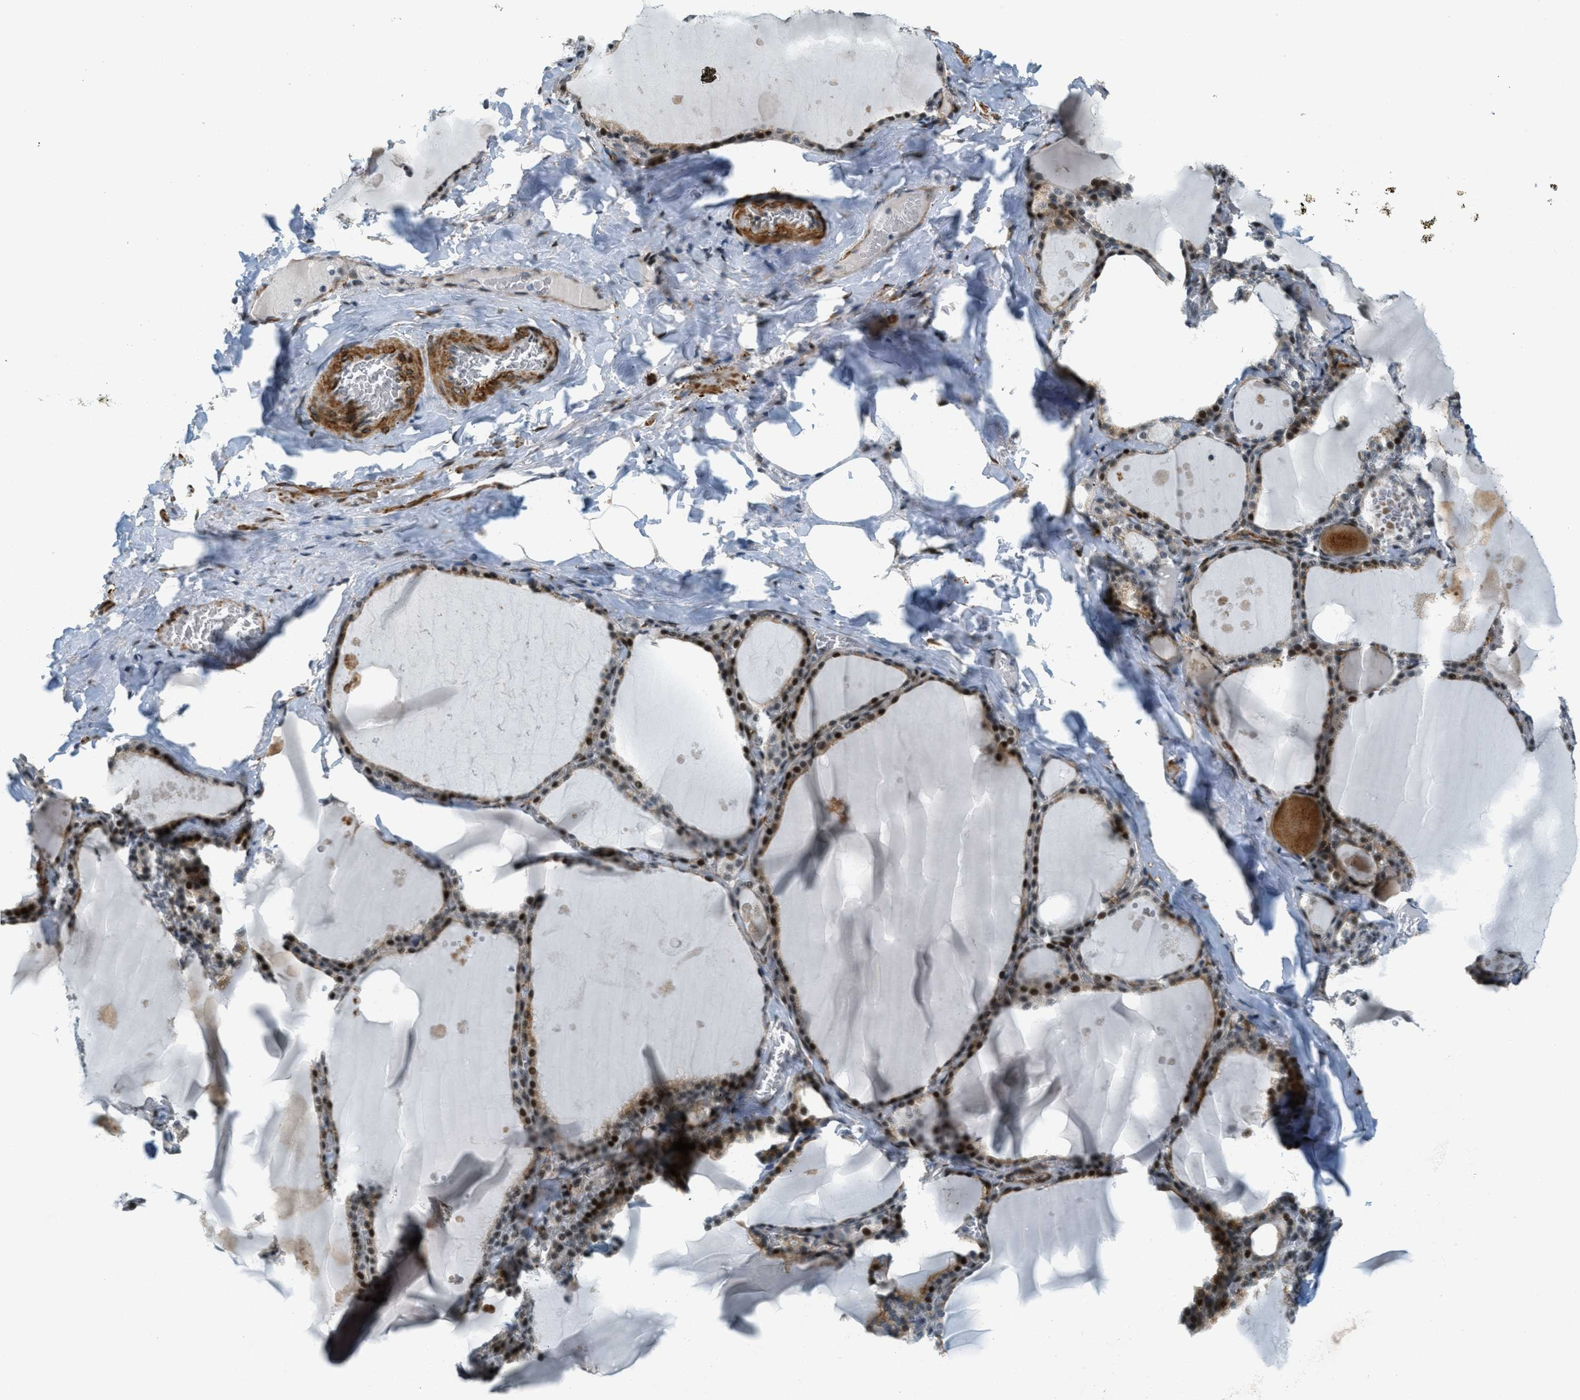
{"staining": {"intensity": "strong", "quantity": "25%-75%", "location": "cytoplasmic/membranous,nuclear"}, "tissue": "thyroid gland", "cell_type": "Glandular cells", "image_type": "normal", "snomed": [{"axis": "morphology", "description": "Normal tissue, NOS"}, {"axis": "topography", "description": "Thyroid gland"}], "caption": "Immunohistochemical staining of unremarkable human thyroid gland displays high levels of strong cytoplasmic/membranous,nuclear expression in about 25%-75% of glandular cells.", "gene": "ZDHHC23", "patient": {"sex": "male", "age": 56}}